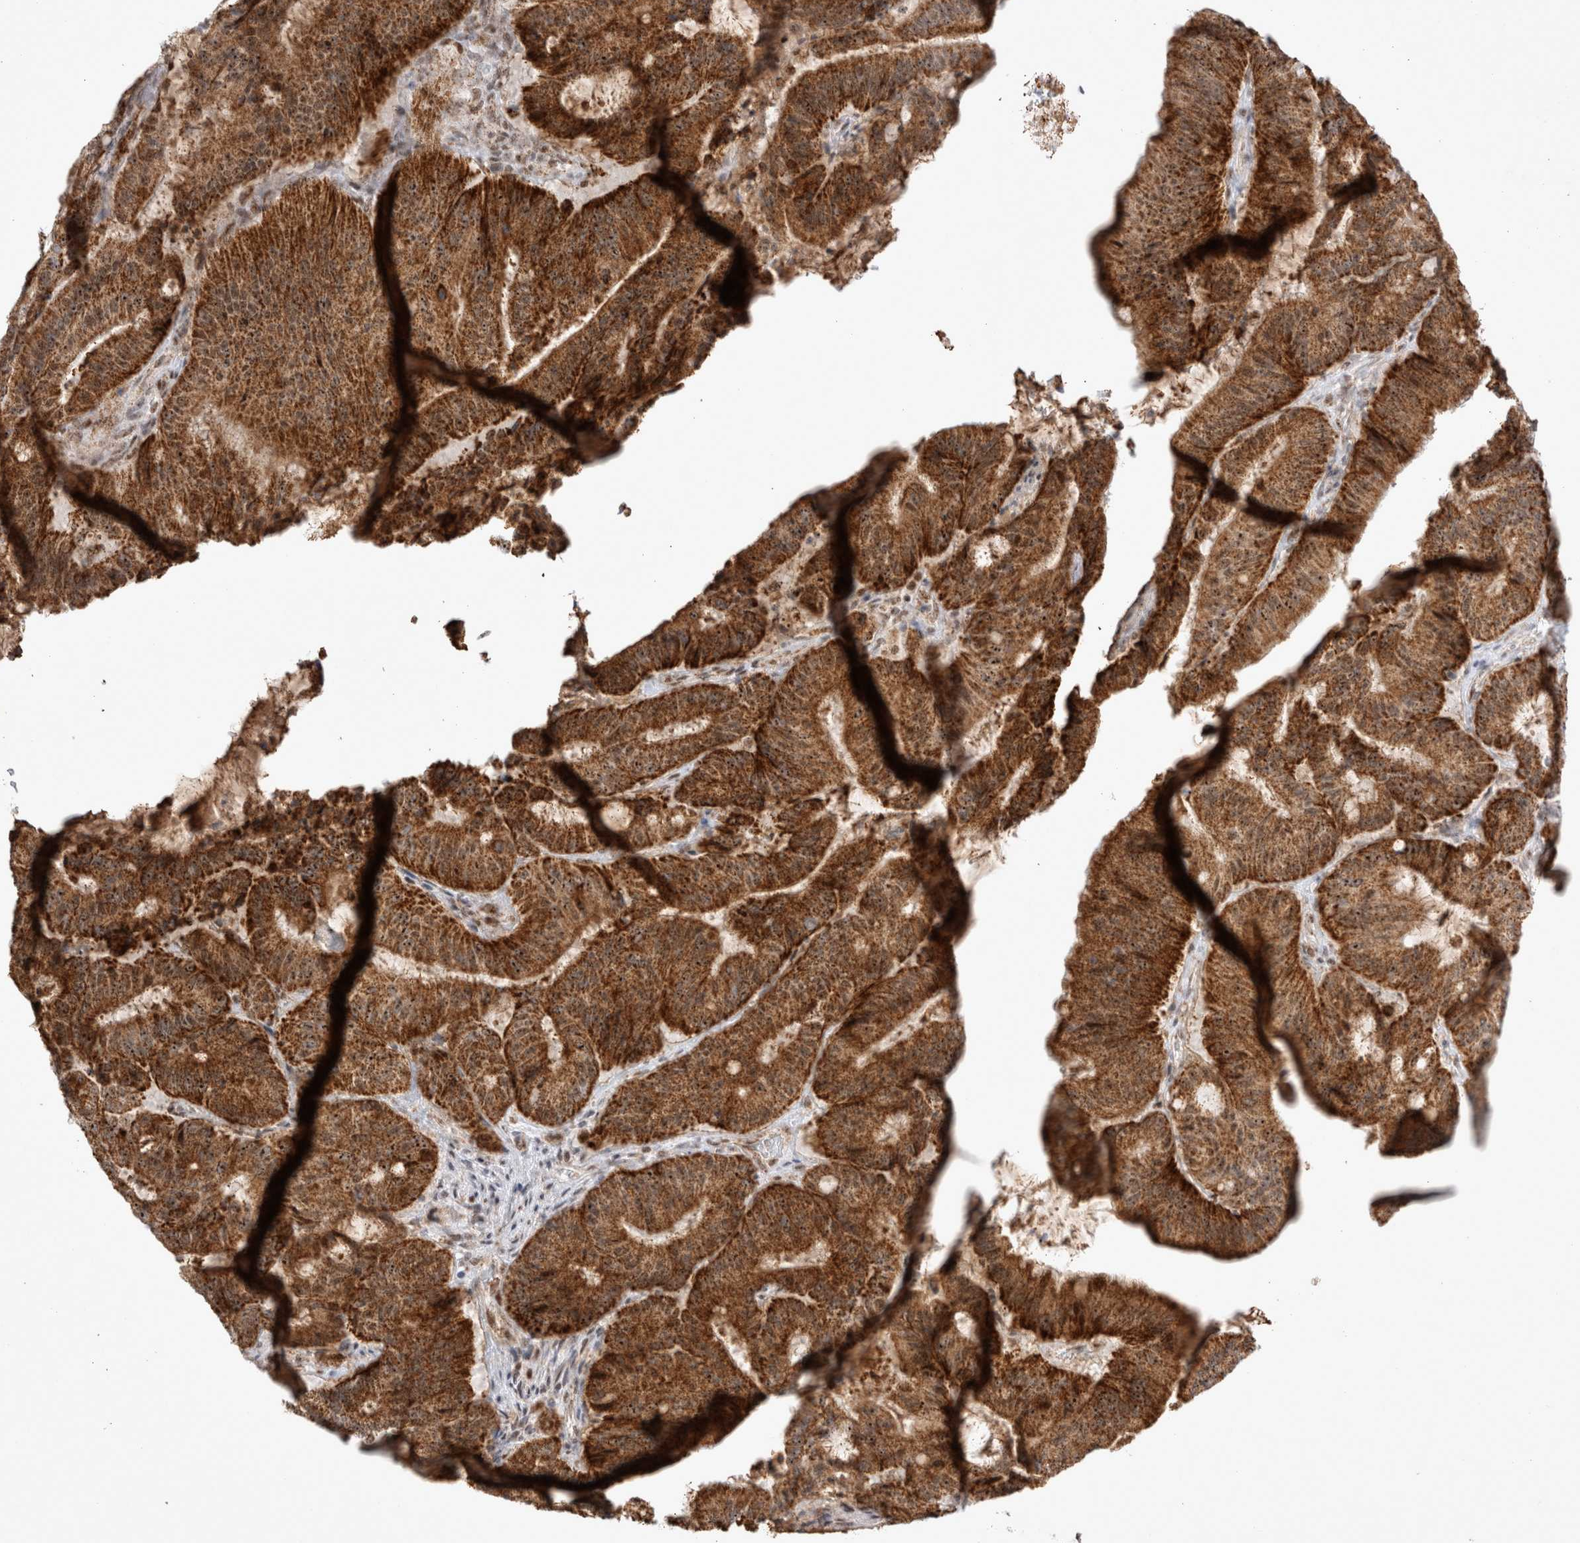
{"staining": {"intensity": "strong", "quantity": ">75%", "location": "cytoplasmic/membranous,nuclear"}, "tissue": "liver cancer", "cell_type": "Tumor cells", "image_type": "cancer", "snomed": [{"axis": "morphology", "description": "Normal tissue, NOS"}, {"axis": "morphology", "description": "Cholangiocarcinoma"}, {"axis": "topography", "description": "Liver"}, {"axis": "topography", "description": "Peripheral nerve tissue"}], "caption": "Liver cholangiocarcinoma stained with DAB (3,3'-diaminobenzidine) immunohistochemistry (IHC) reveals high levels of strong cytoplasmic/membranous and nuclear staining in approximately >75% of tumor cells. (IHC, brightfield microscopy, high magnification).", "gene": "MRPL37", "patient": {"sex": "female", "age": 73}}